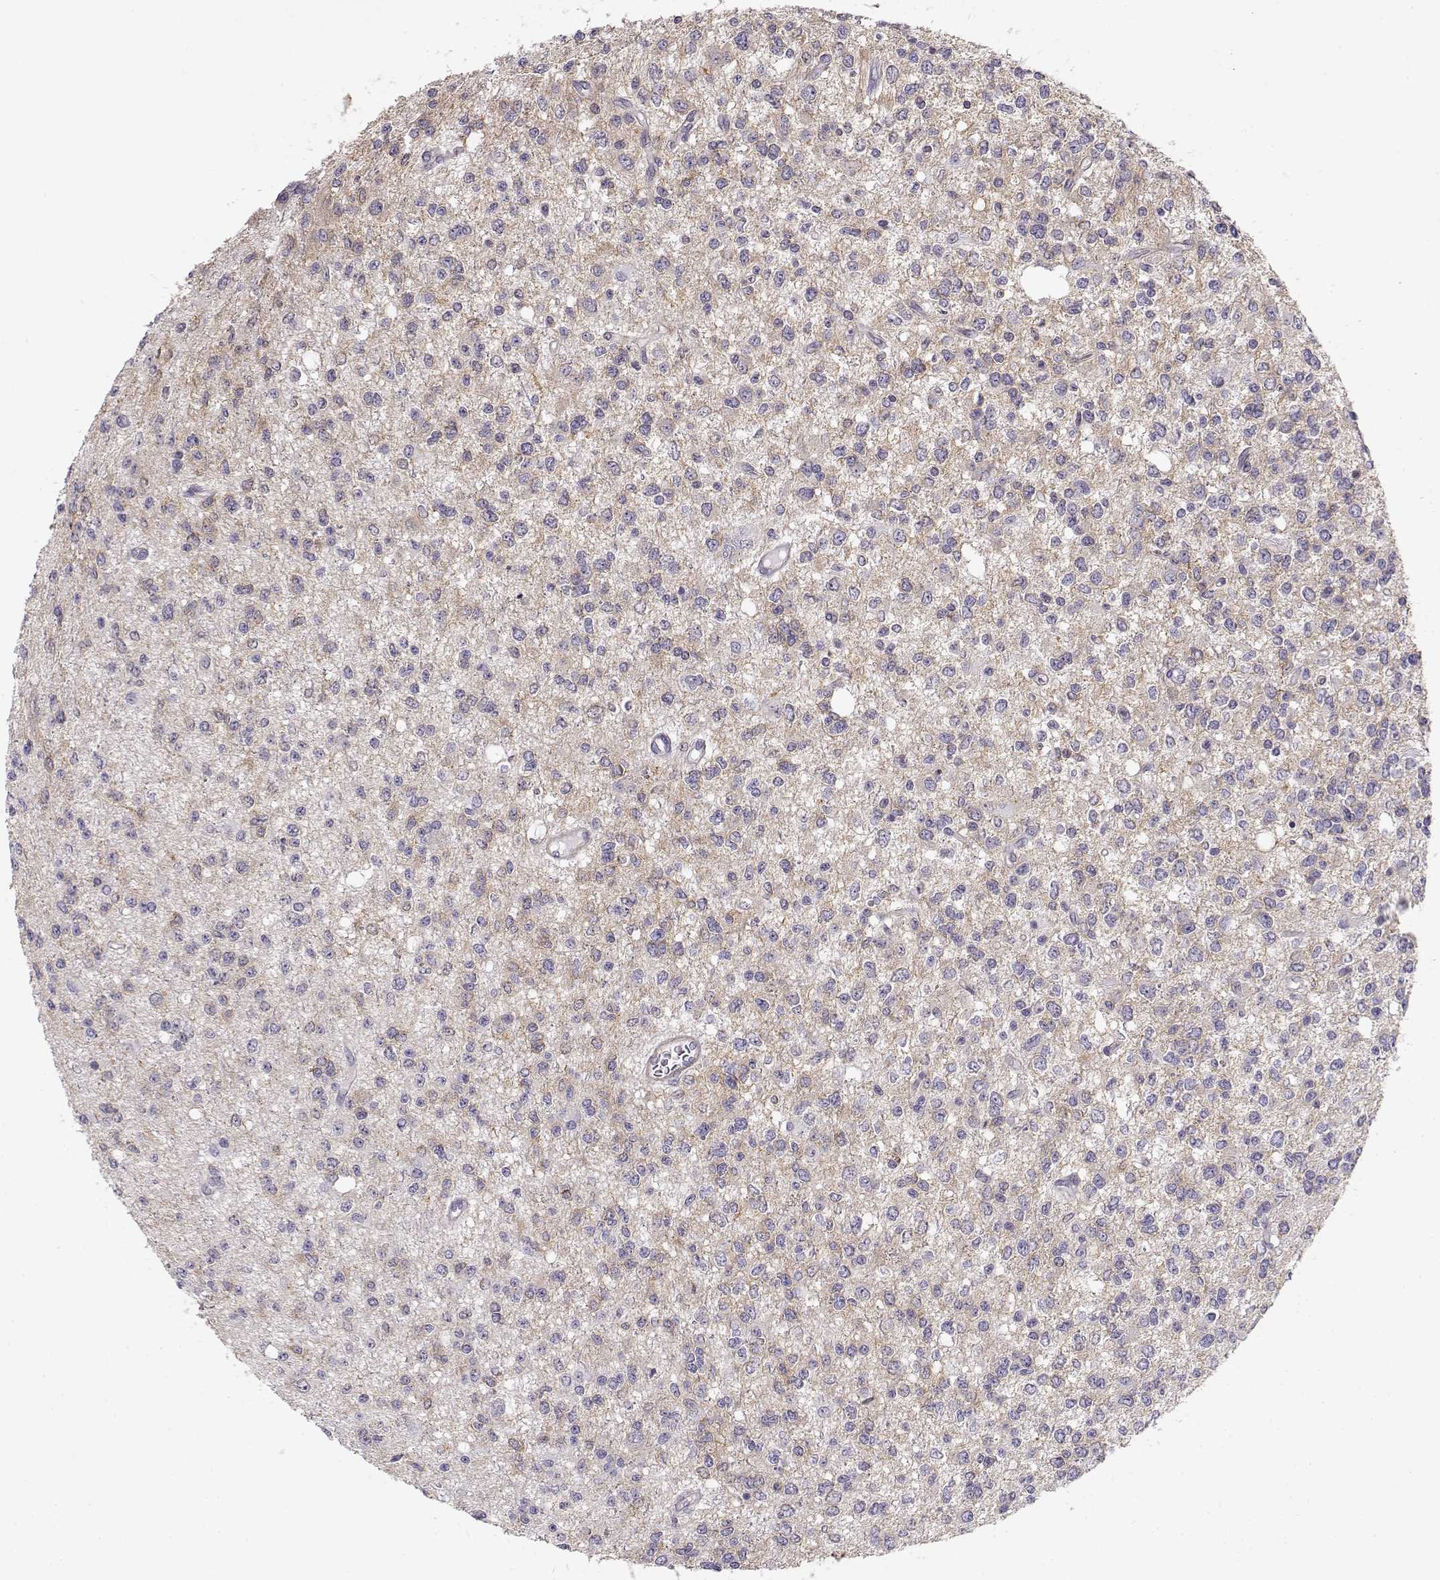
{"staining": {"intensity": "weak", "quantity": "<25%", "location": "cytoplasmic/membranous"}, "tissue": "glioma", "cell_type": "Tumor cells", "image_type": "cancer", "snomed": [{"axis": "morphology", "description": "Glioma, malignant, Low grade"}, {"axis": "topography", "description": "Brain"}], "caption": "Human low-grade glioma (malignant) stained for a protein using immunohistochemistry shows no positivity in tumor cells.", "gene": "DAPL1", "patient": {"sex": "male", "age": 67}}